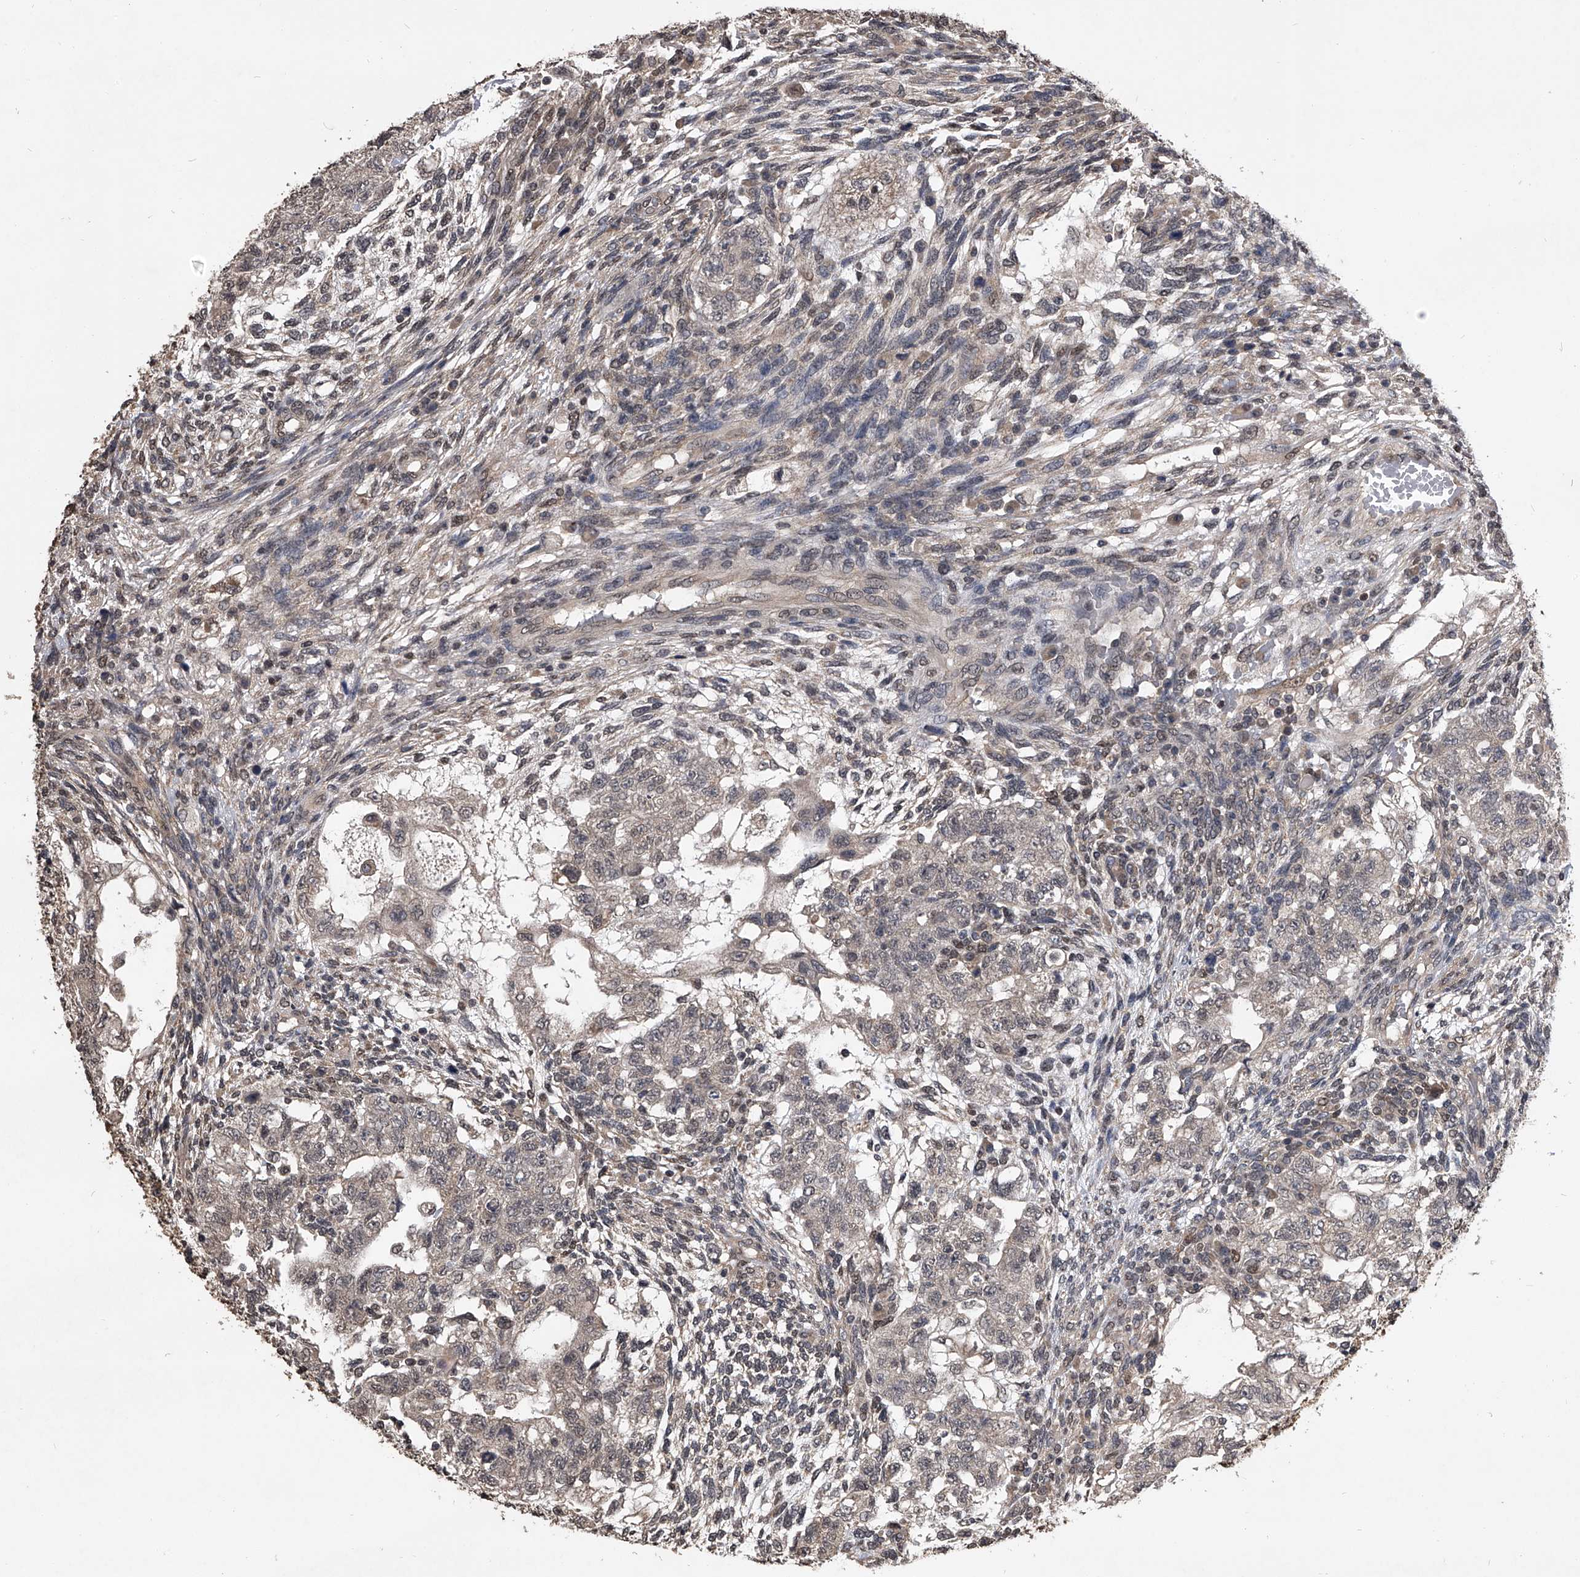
{"staining": {"intensity": "weak", "quantity": "<25%", "location": "cytoplasmic/membranous"}, "tissue": "testis cancer", "cell_type": "Tumor cells", "image_type": "cancer", "snomed": [{"axis": "morphology", "description": "Normal tissue, NOS"}, {"axis": "morphology", "description": "Carcinoma, Embryonal, NOS"}, {"axis": "topography", "description": "Testis"}], "caption": "Tumor cells are negative for brown protein staining in testis cancer (embryonal carcinoma). (IHC, brightfield microscopy, high magnification).", "gene": "TSNAX", "patient": {"sex": "male", "age": 36}}